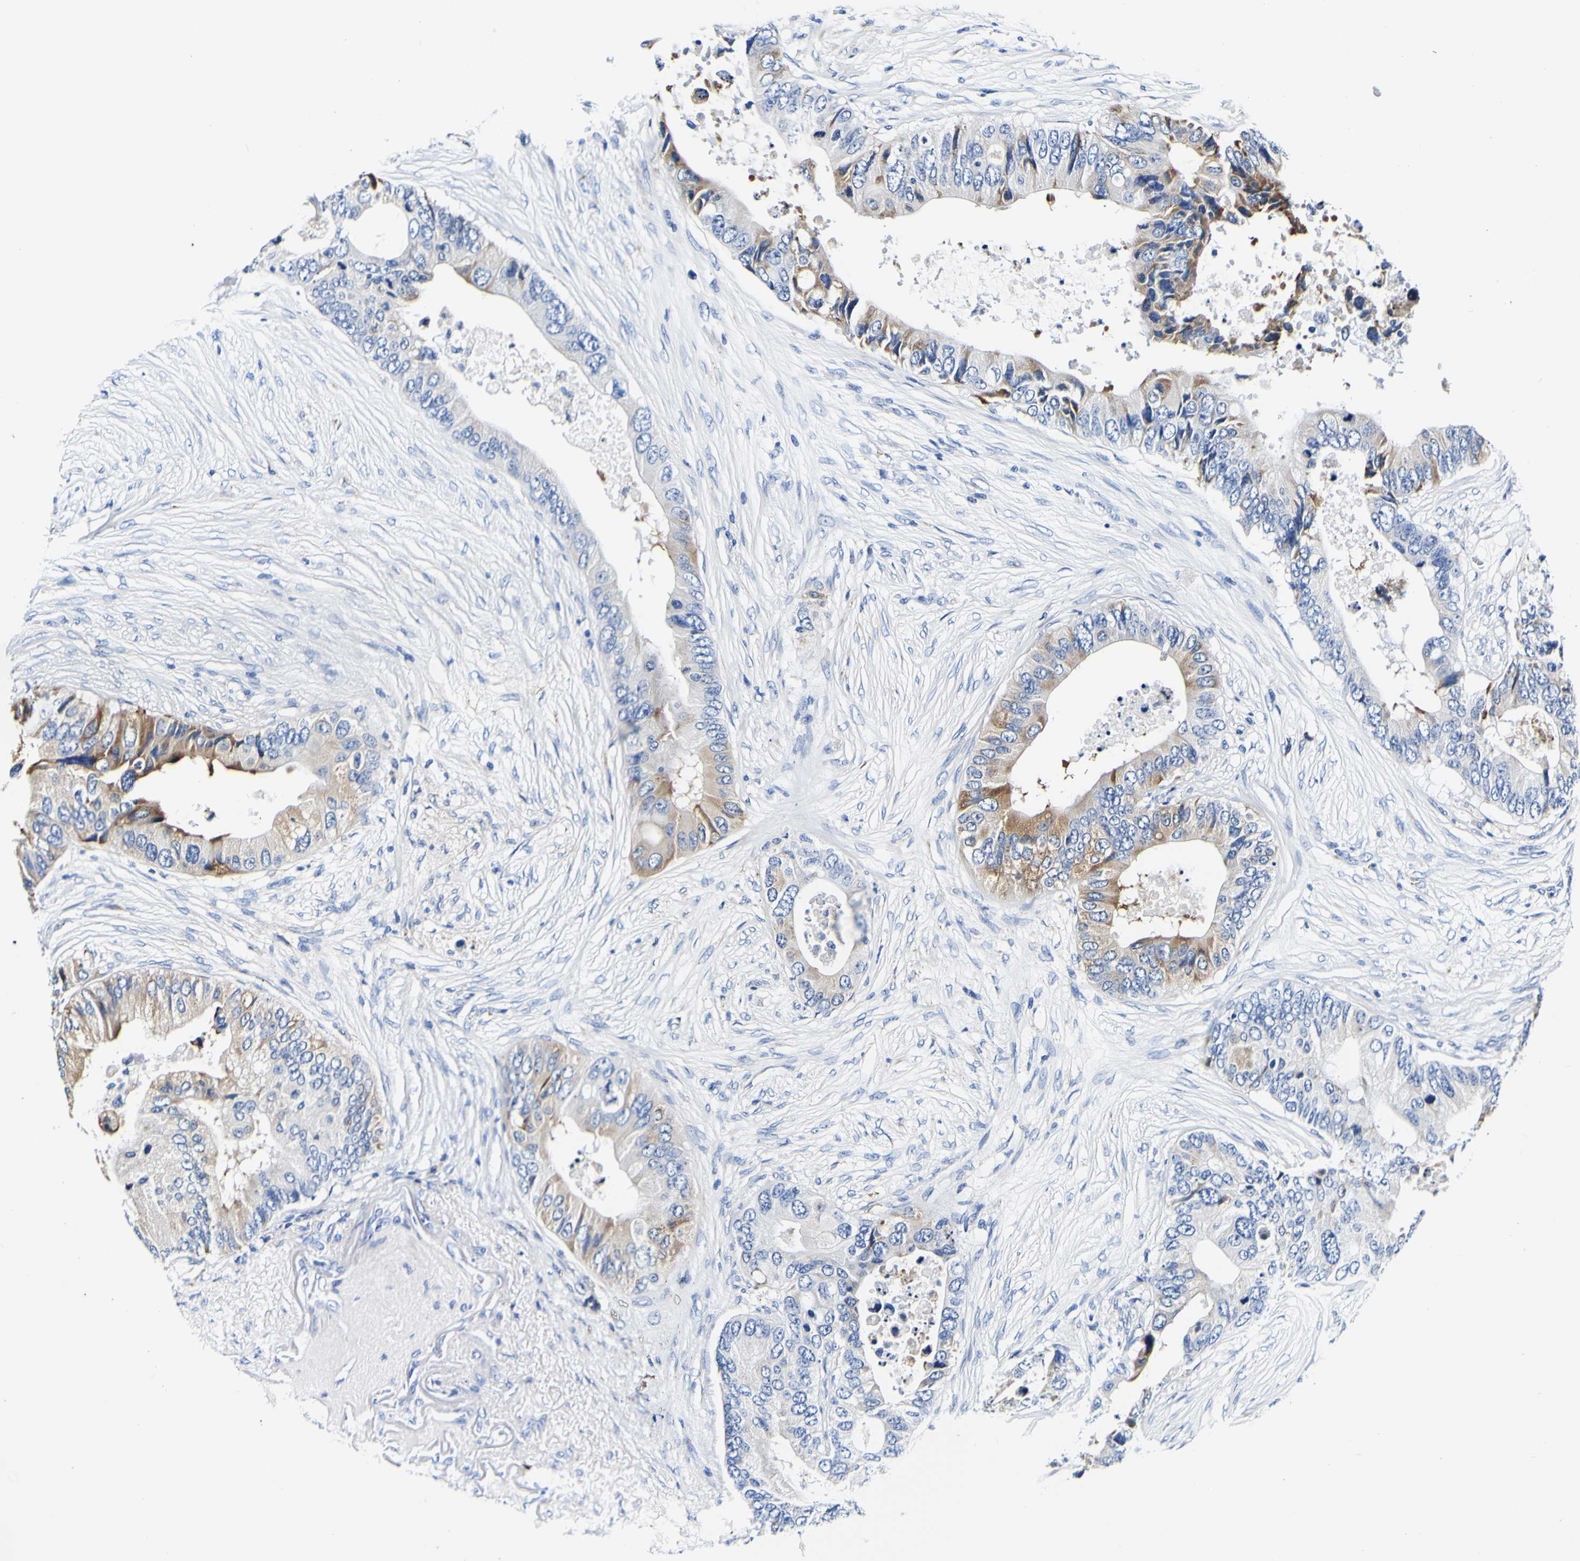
{"staining": {"intensity": "moderate", "quantity": "<25%", "location": "cytoplasmic/membranous"}, "tissue": "colorectal cancer", "cell_type": "Tumor cells", "image_type": "cancer", "snomed": [{"axis": "morphology", "description": "Adenocarcinoma, NOS"}, {"axis": "topography", "description": "Colon"}], "caption": "A histopathology image of human colorectal cancer stained for a protein reveals moderate cytoplasmic/membranous brown staining in tumor cells.", "gene": "P4HB", "patient": {"sex": "male", "age": 71}}